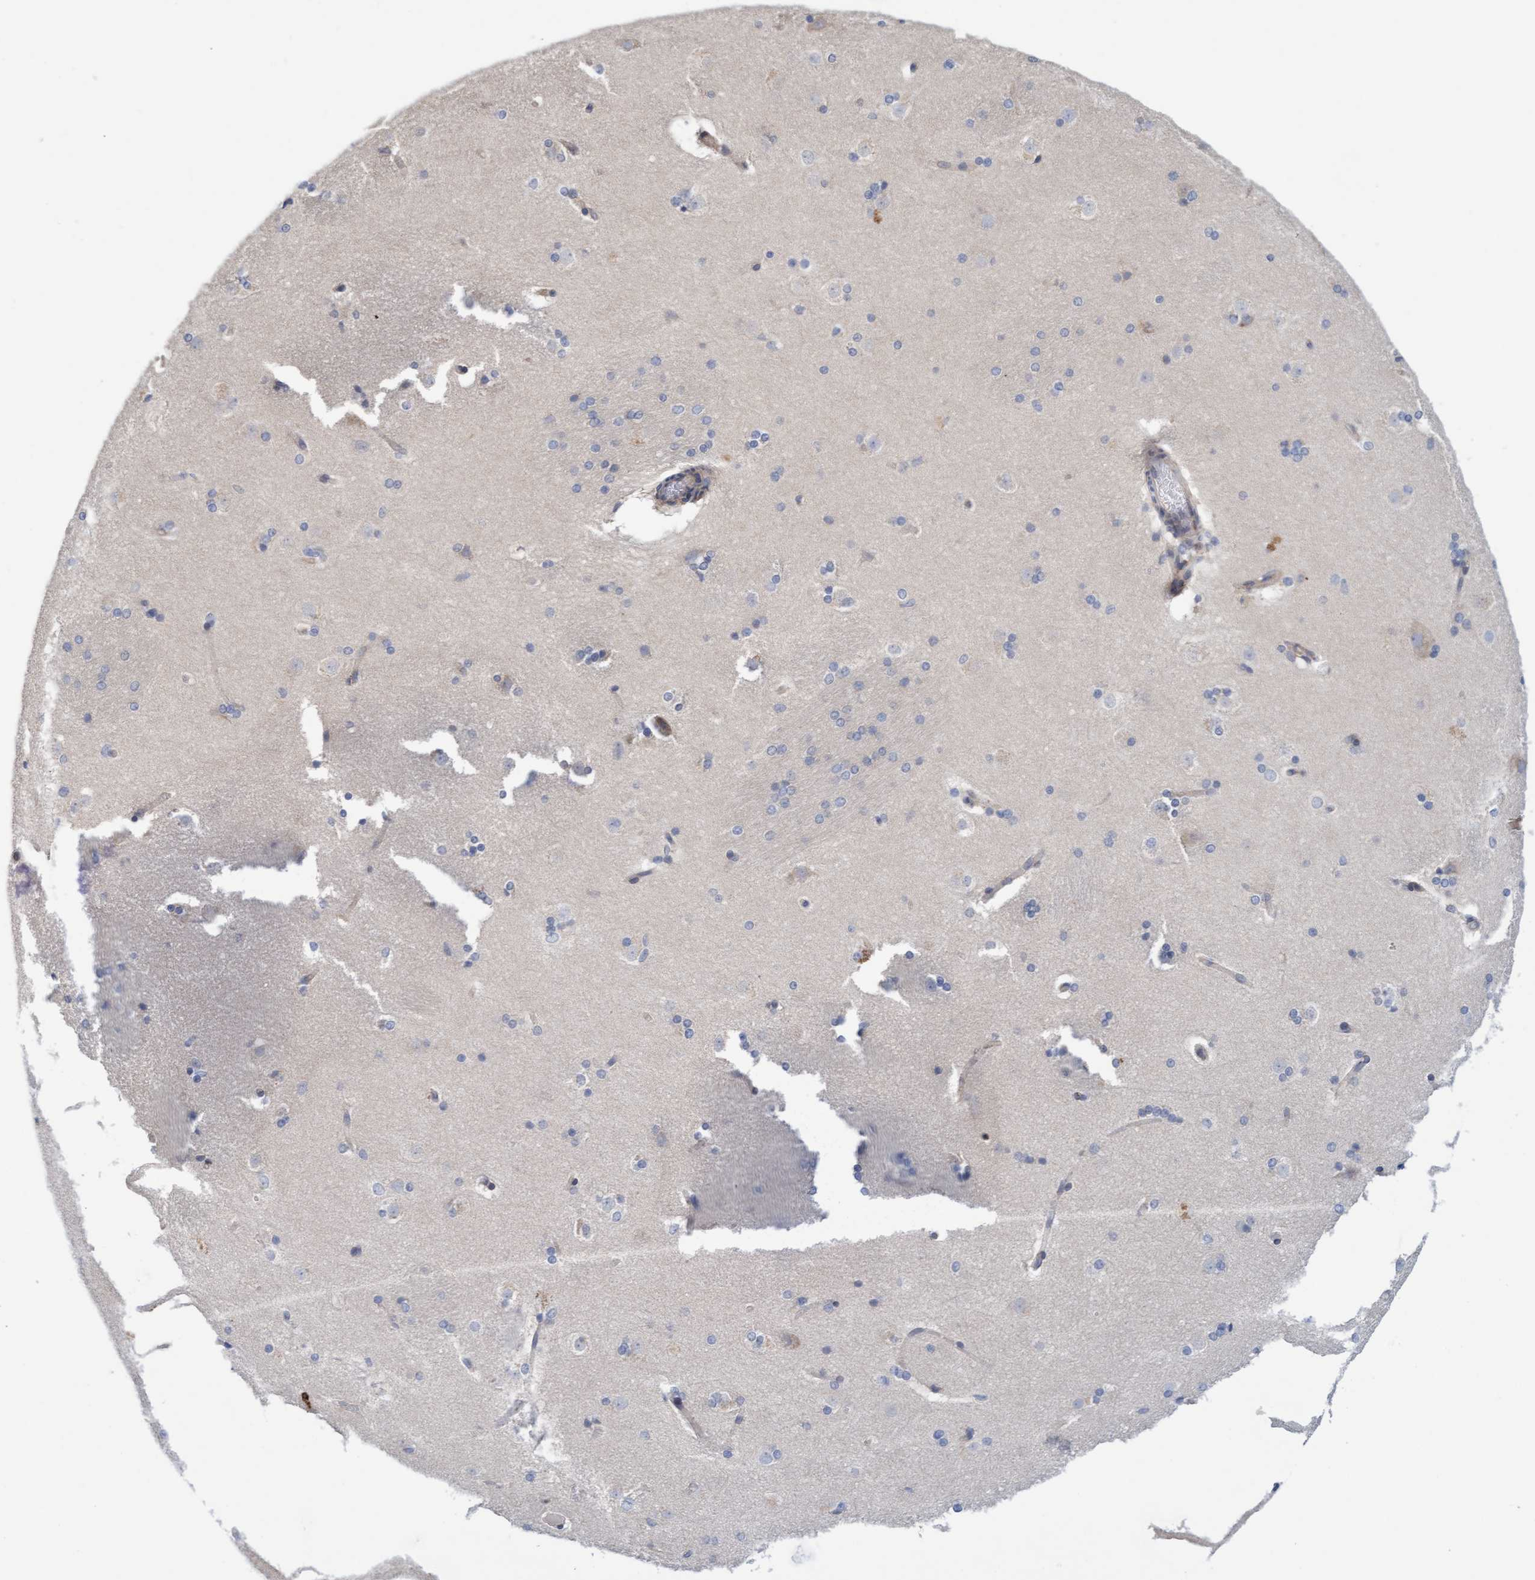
{"staining": {"intensity": "negative", "quantity": "none", "location": "none"}, "tissue": "caudate", "cell_type": "Glial cells", "image_type": "normal", "snomed": [{"axis": "morphology", "description": "Normal tissue, NOS"}, {"axis": "topography", "description": "Lateral ventricle wall"}], "caption": "This is an IHC histopathology image of normal caudate. There is no positivity in glial cells.", "gene": "MMP8", "patient": {"sex": "female", "age": 19}}